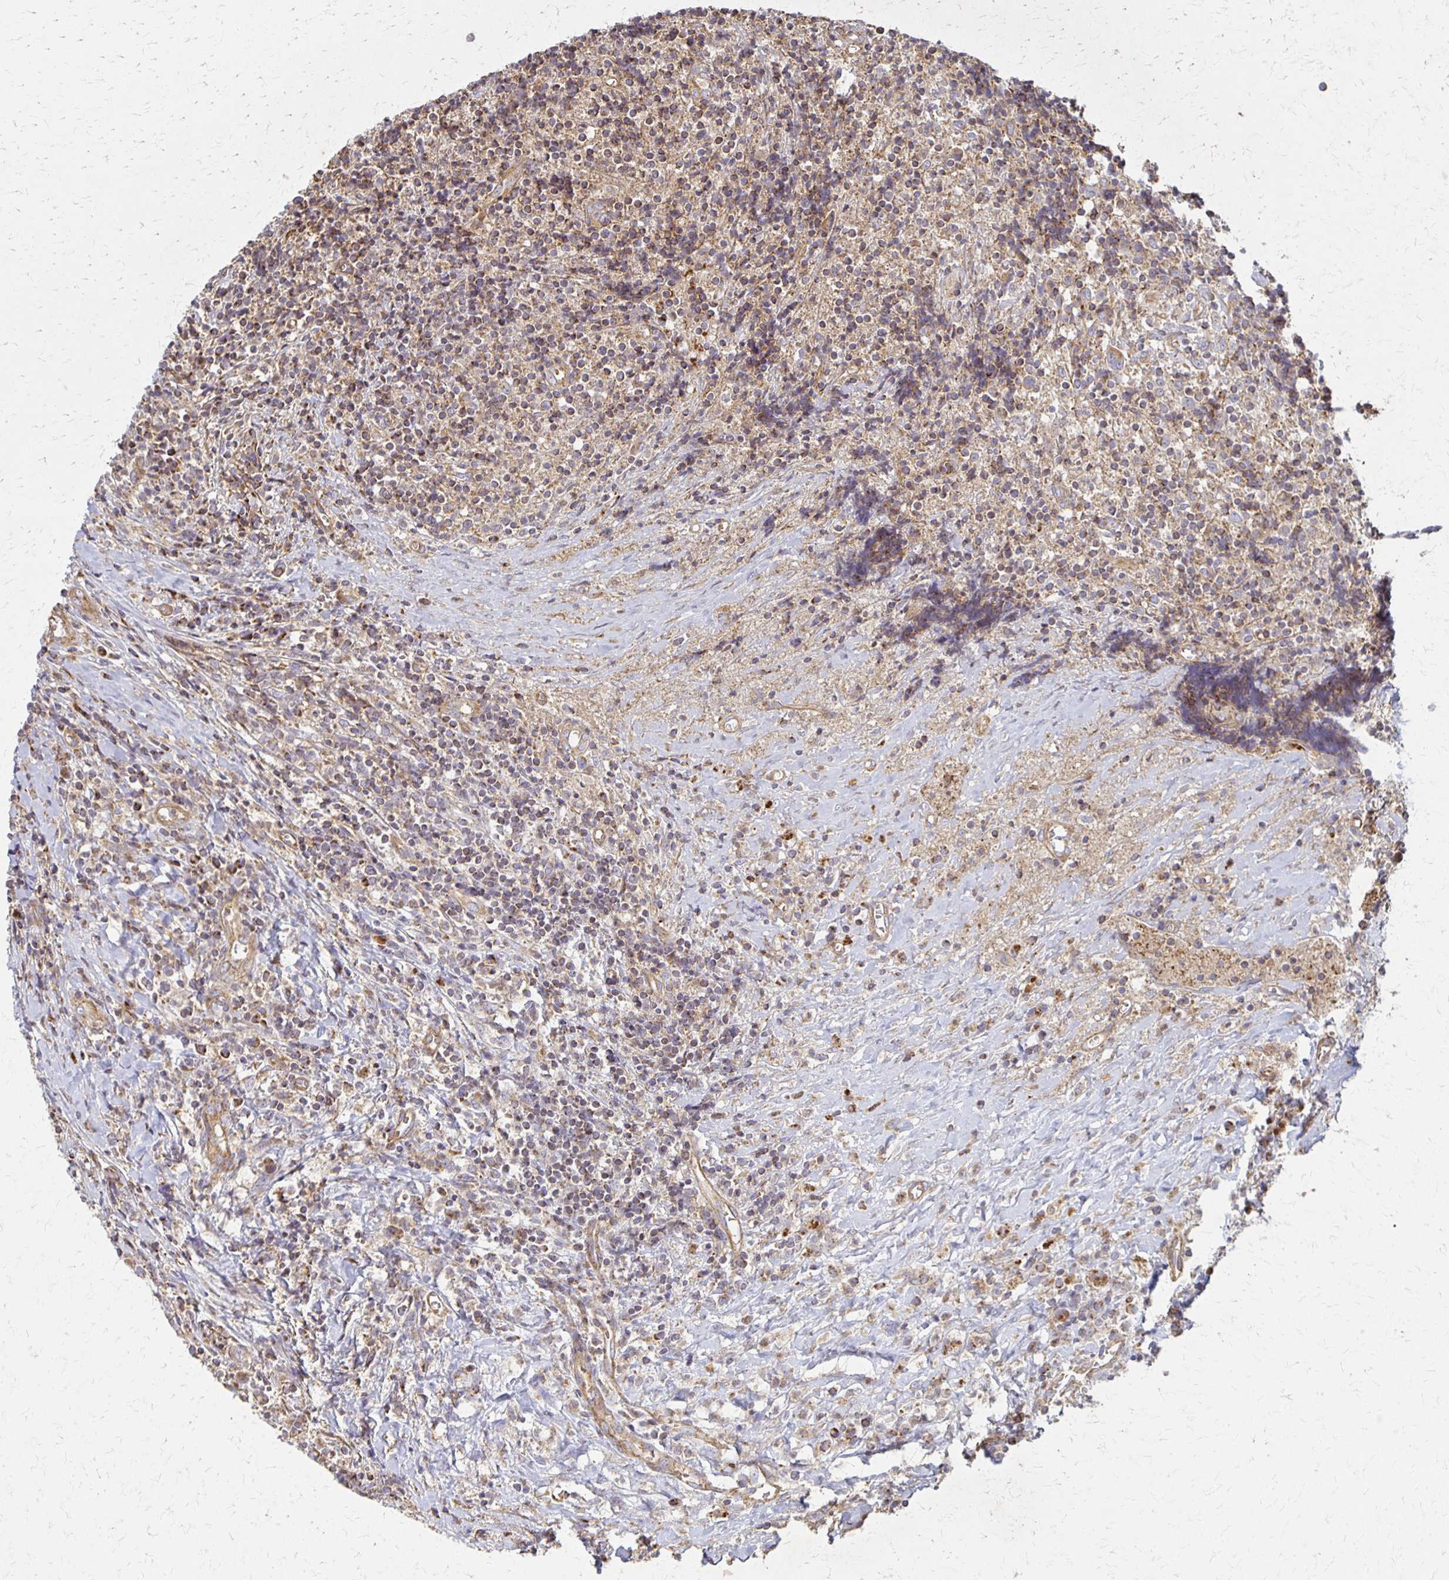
{"staining": {"intensity": "weak", "quantity": "25%-75%", "location": "cytoplasmic/membranous"}, "tissue": "lymphoma", "cell_type": "Tumor cells", "image_type": "cancer", "snomed": [{"axis": "morphology", "description": "Hodgkin's disease, NOS"}, {"axis": "topography", "description": "Thymus, NOS"}], "caption": "Tumor cells reveal low levels of weak cytoplasmic/membranous staining in about 25%-75% of cells in human Hodgkin's disease.", "gene": "EIF4EBP2", "patient": {"sex": "female", "age": 17}}